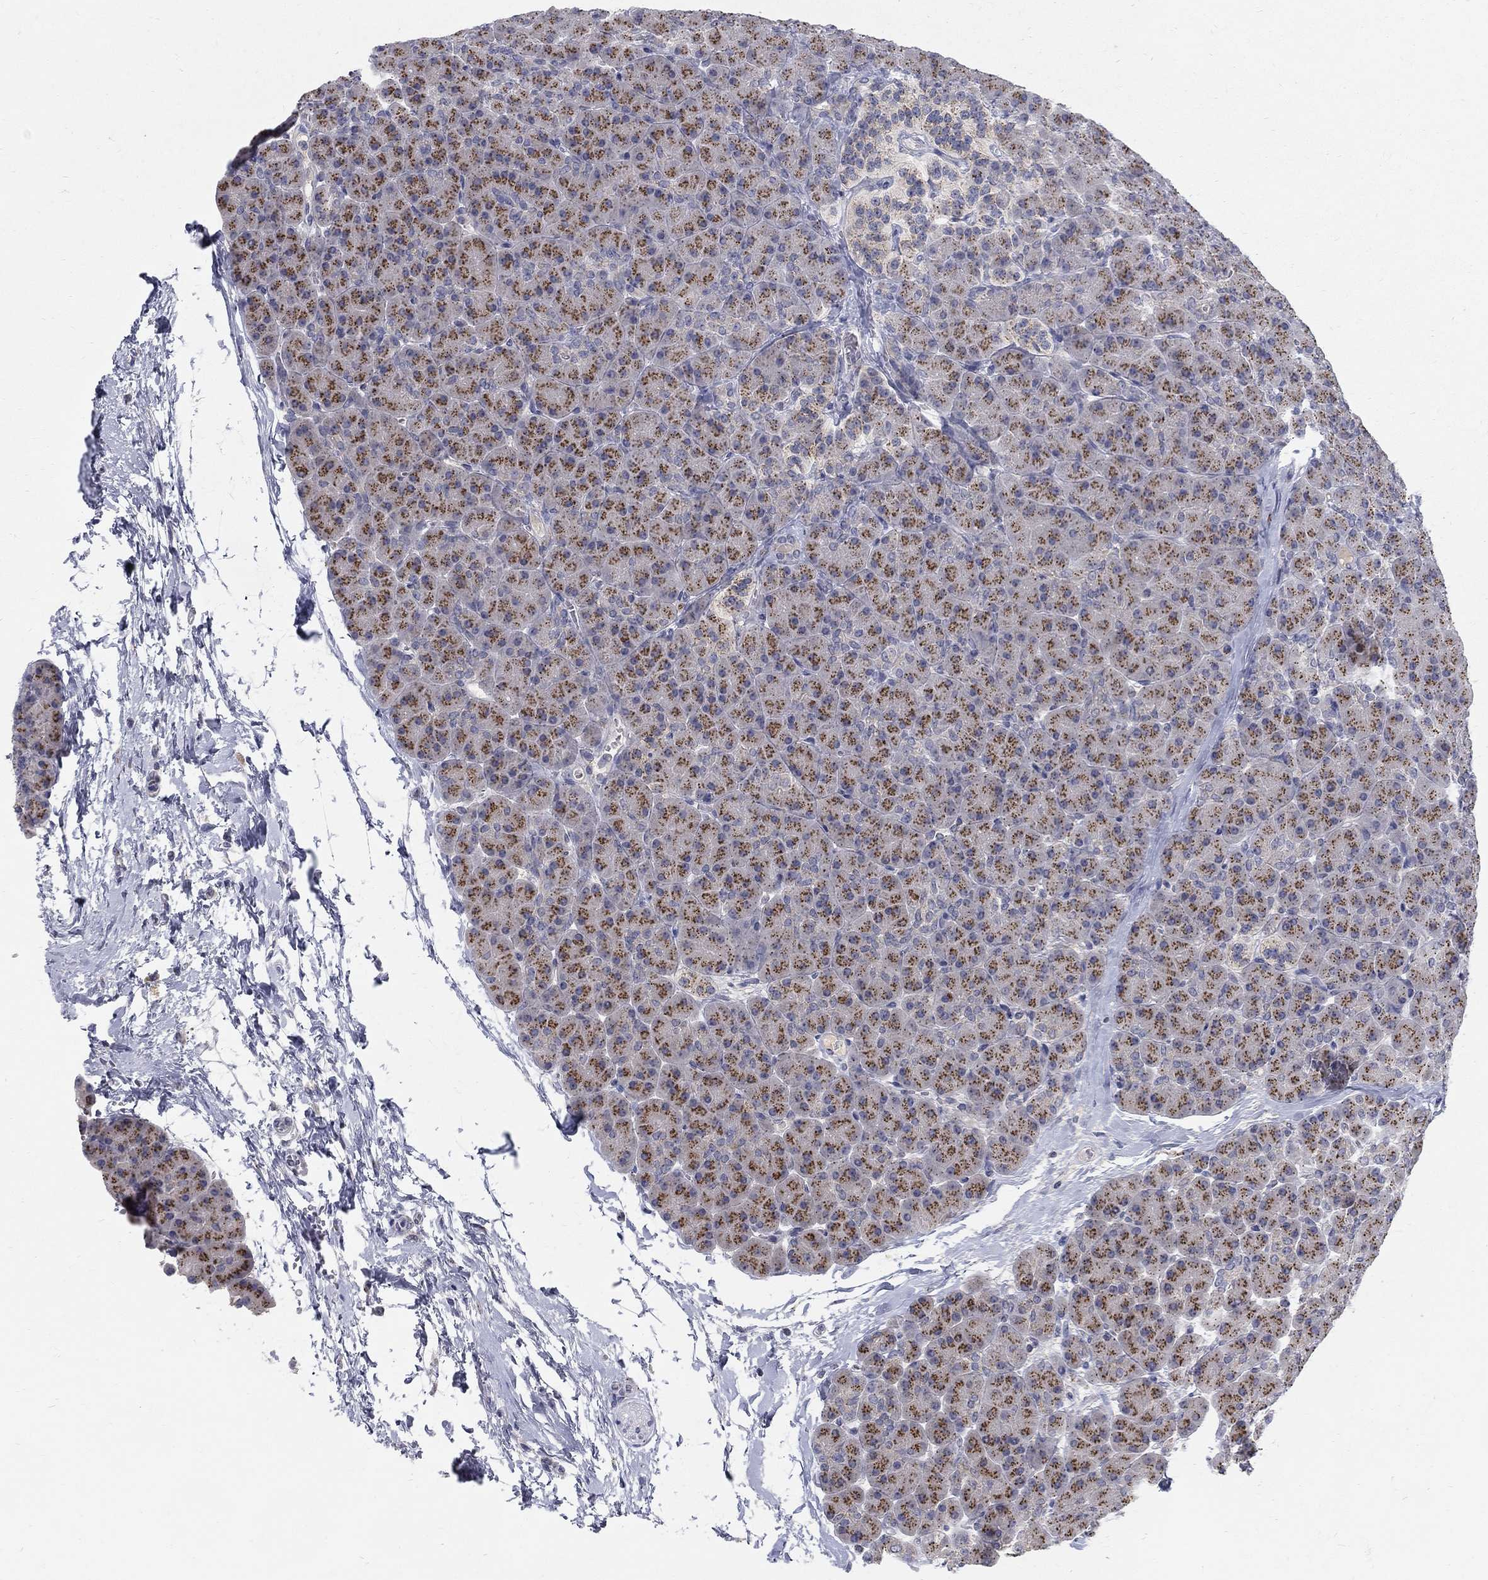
{"staining": {"intensity": "strong", "quantity": "25%-75%", "location": "cytoplasmic/membranous"}, "tissue": "pancreas", "cell_type": "Exocrine glandular cells", "image_type": "normal", "snomed": [{"axis": "morphology", "description": "Normal tissue, NOS"}, {"axis": "topography", "description": "Pancreas"}], "caption": "The image reveals staining of normal pancreas, revealing strong cytoplasmic/membranous protein positivity (brown color) within exocrine glandular cells. Using DAB (brown) and hematoxylin (blue) stains, captured at high magnification using brightfield microscopy.", "gene": "PANK3", "patient": {"sex": "female", "age": 44}}